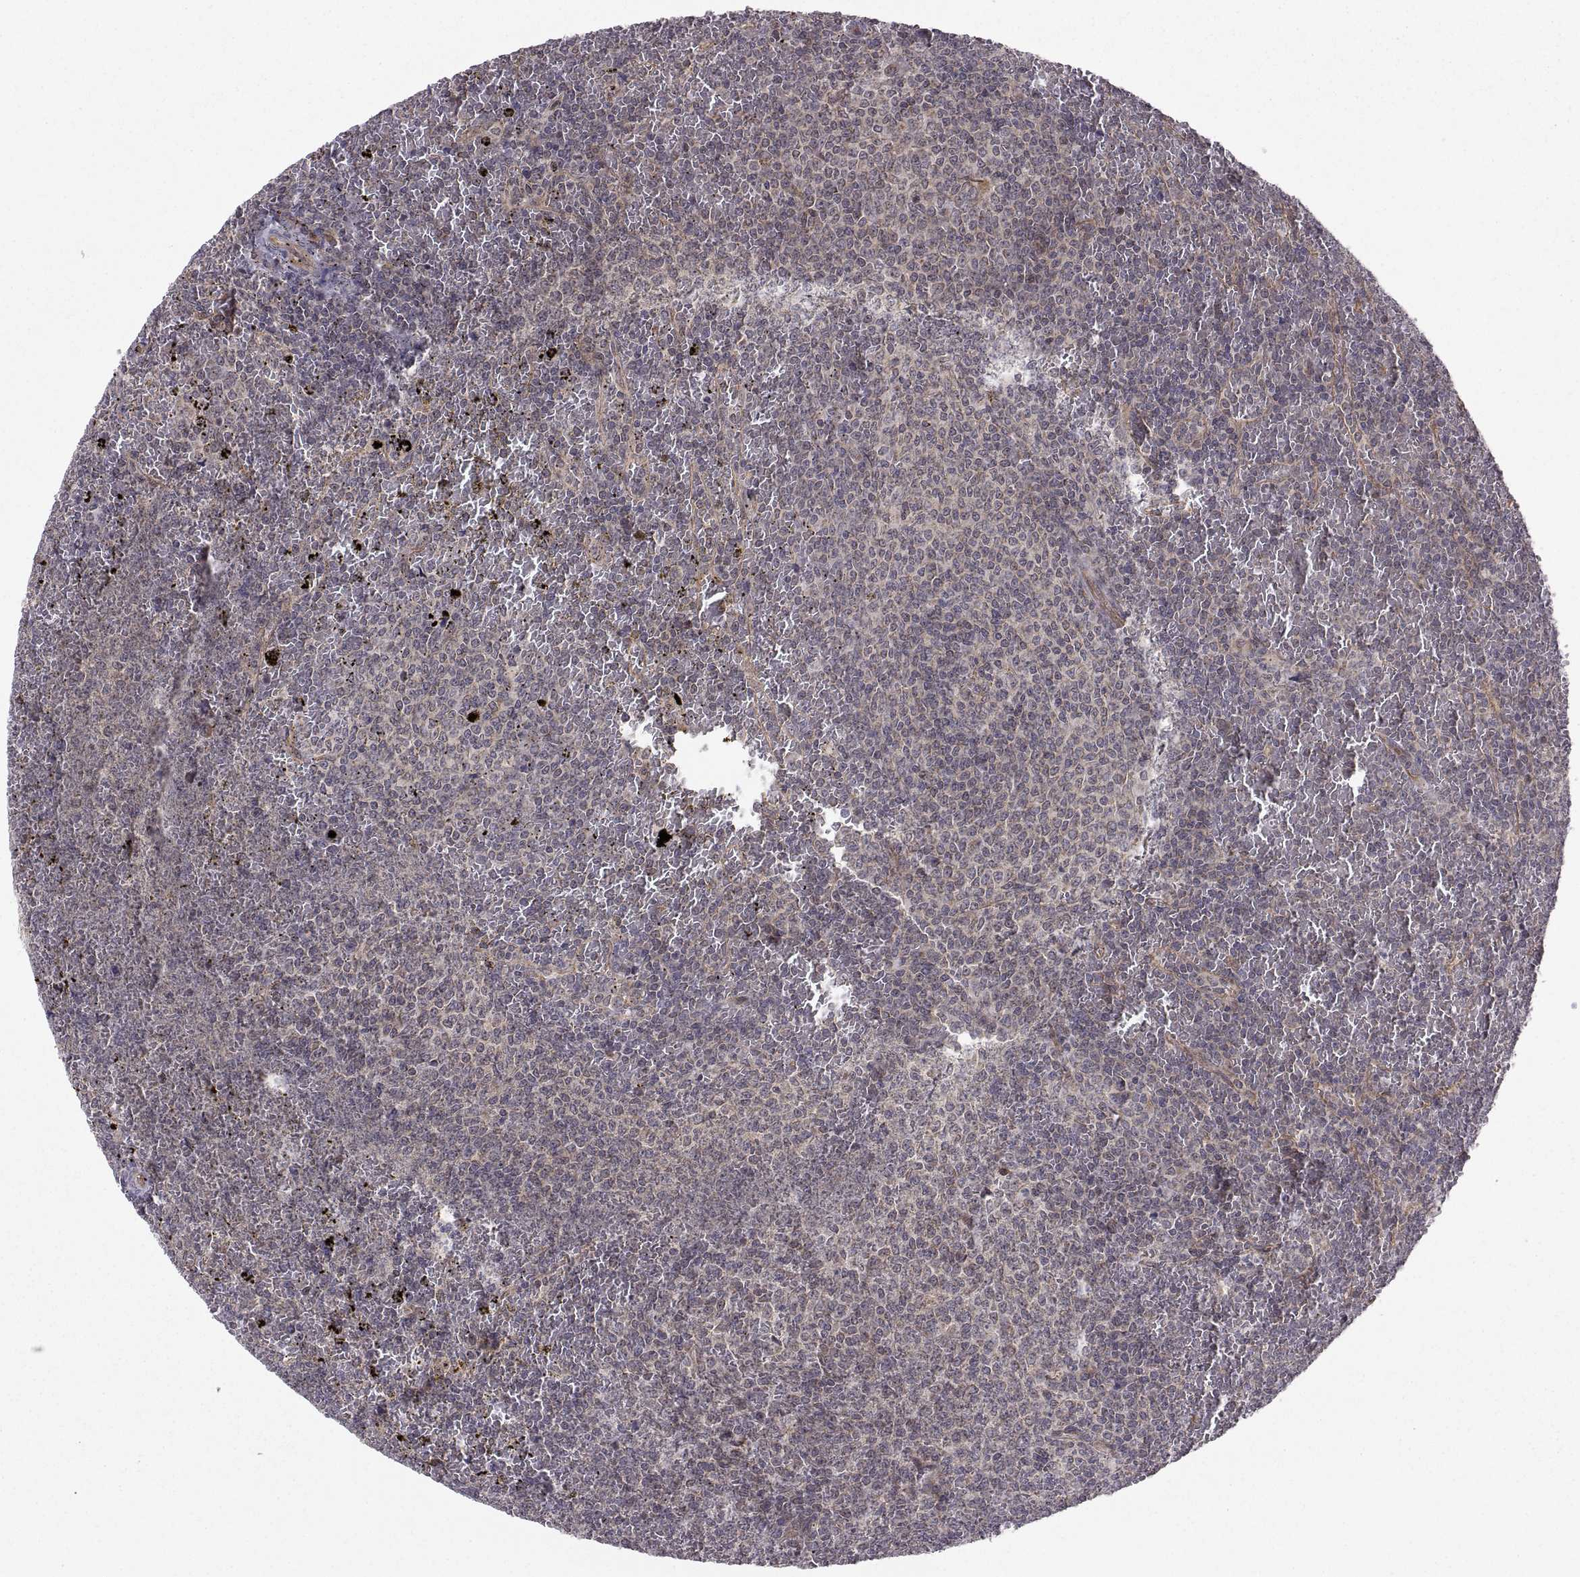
{"staining": {"intensity": "negative", "quantity": "none", "location": "none"}, "tissue": "lymphoma", "cell_type": "Tumor cells", "image_type": "cancer", "snomed": [{"axis": "morphology", "description": "Malignant lymphoma, non-Hodgkin's type, Low grade"}, {"axis": "topography", "description": "Spleen"}], "caption": "Histopathology image shows no significant protein positivity in tumor cells of low-grade malignant lymphoma, non-Hodgkin's type. (DAB immunohistochemistry (IHC) visualized using brightfield microscopy, high magnification).", "gene": "ABL2", "patient": {"sex": "female", "age": 77}}